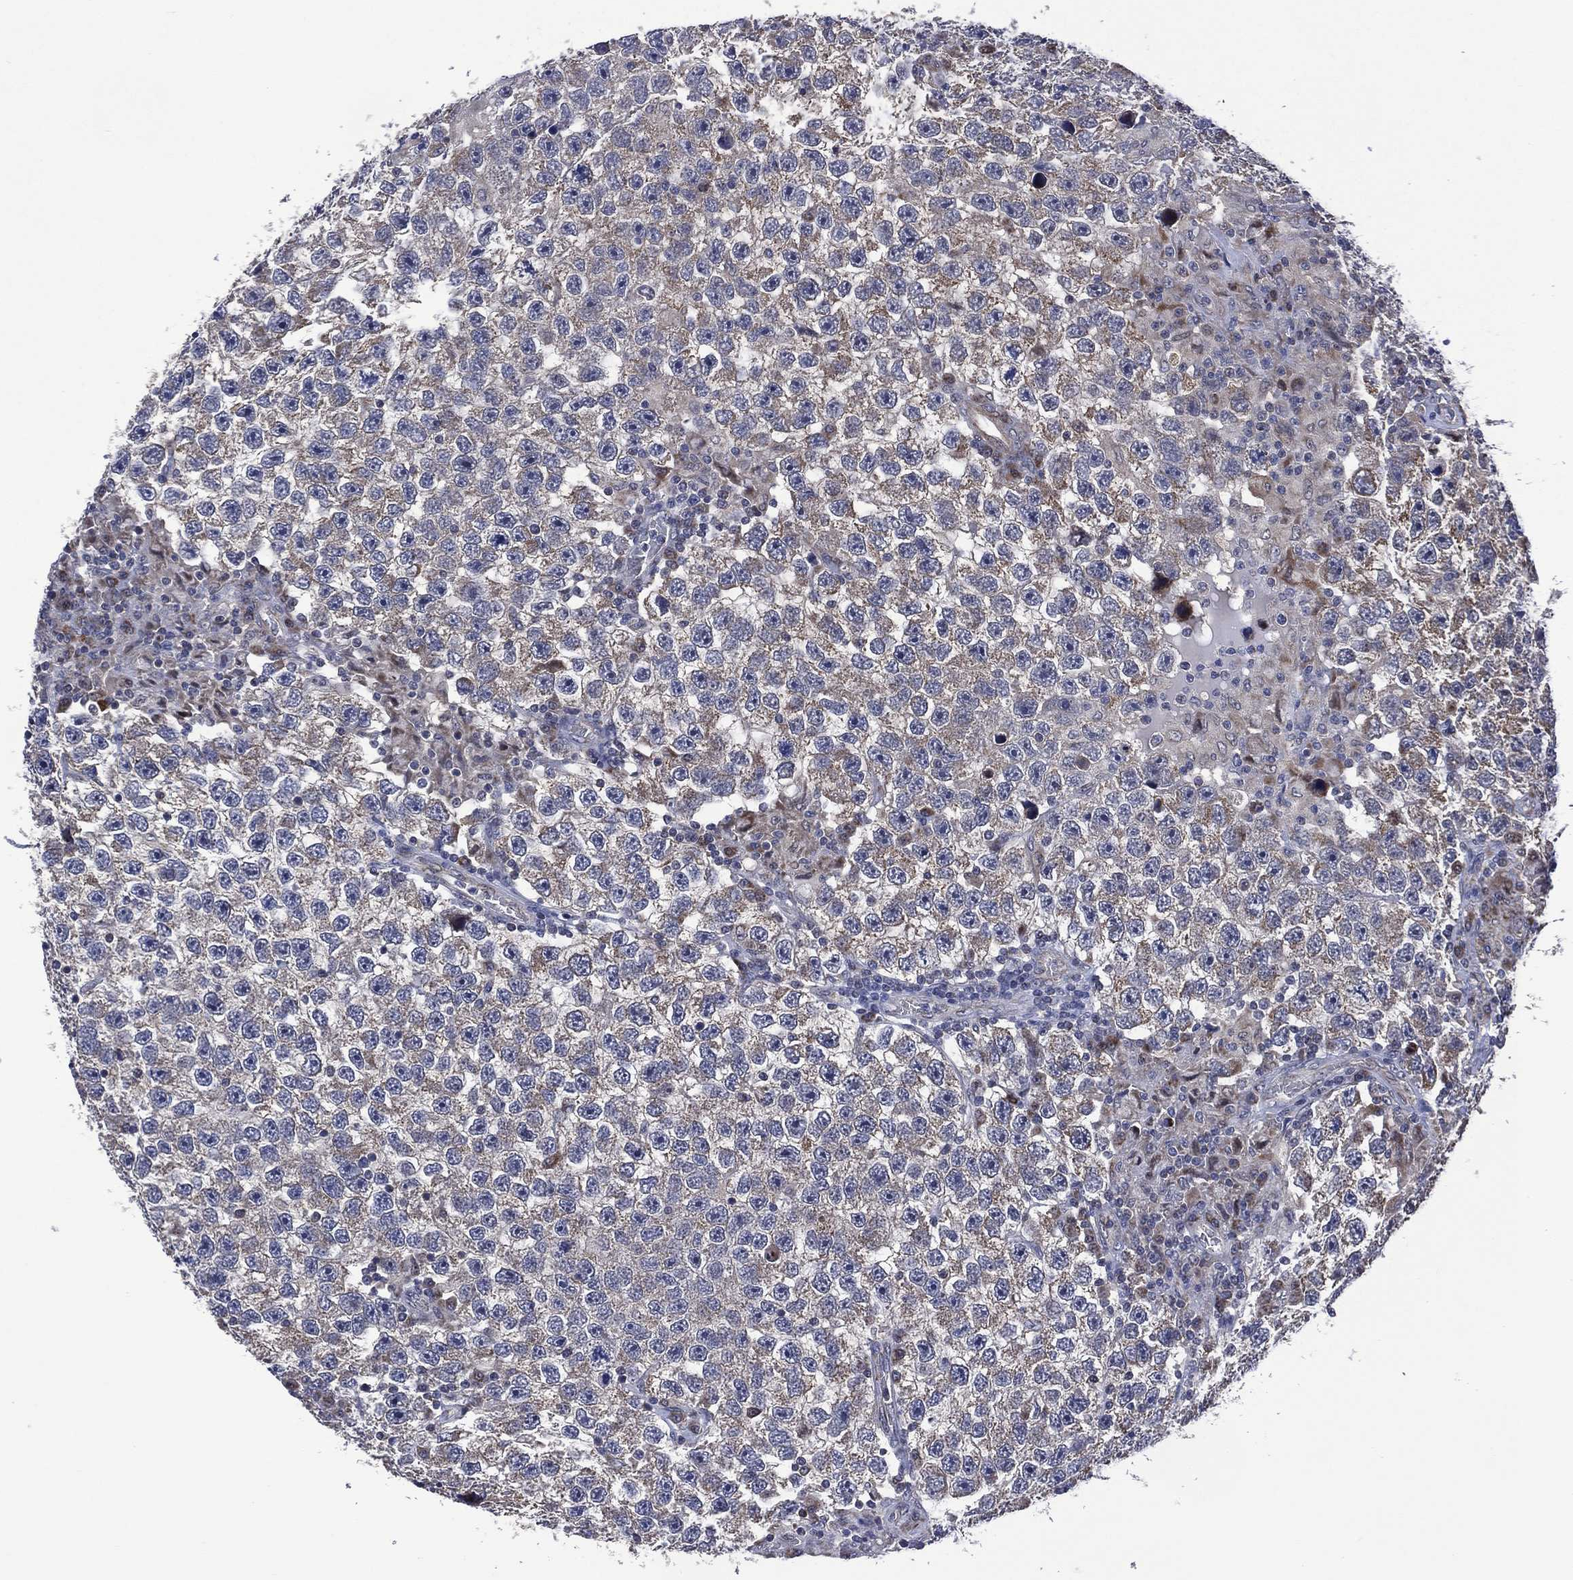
{"staining": {"intensity": "negative", "quantity": "none", "location": "none"}, "tissue": "testis cancer", "cell_type": "Tumor cells", "image_type": "cancer", "snomed": [{"axis": "morphology", "description": "Seminoma, NOS"}, {"axis": "topography", "description": "Testis"}], "caption": "Immunohistochemistry (IHC) micrograph of testis cancer (seminoma) stained for a protein (brown), which demonstrates no expression in tumor cells.", "gene": "HTD2", "patient": {"sex": "male", "age": 26}}